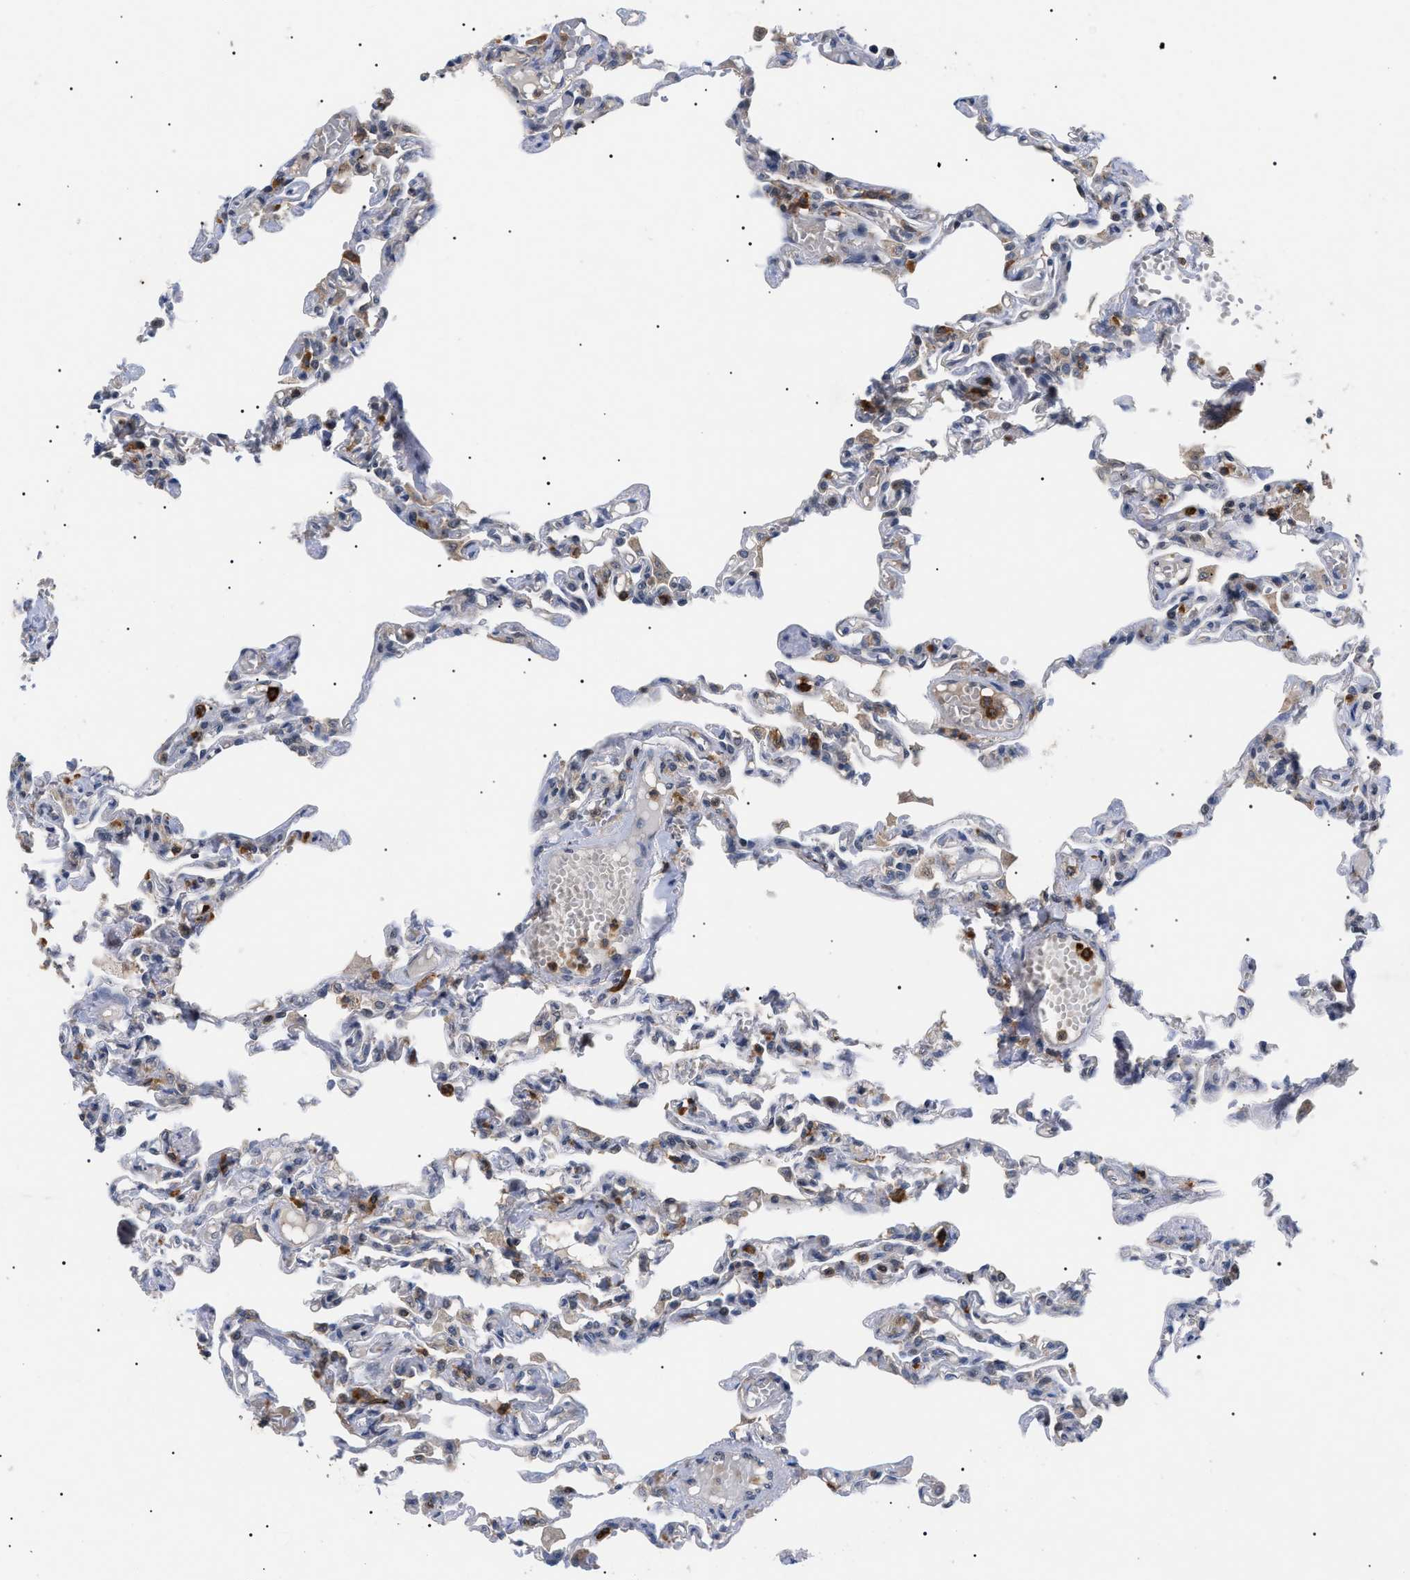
{"staining": {"intensity": "weak", "quantity": "<25%", "location": "cytoplasmic/membranous"}, "tissue": "lung", "cell_type": "Alveolar cells", "image_type": "normal", "snomed": [{"axis": "morphology", "description": "Normal tissue, NOS"}, {"axis": "topography", "description": "Lung"}], "caption": "A micrograph of lung stained for a protein exhibits no brown staining in alveolar cells.", "gene": "CD300A", "patient": {"sex": "male", "age": 21}}